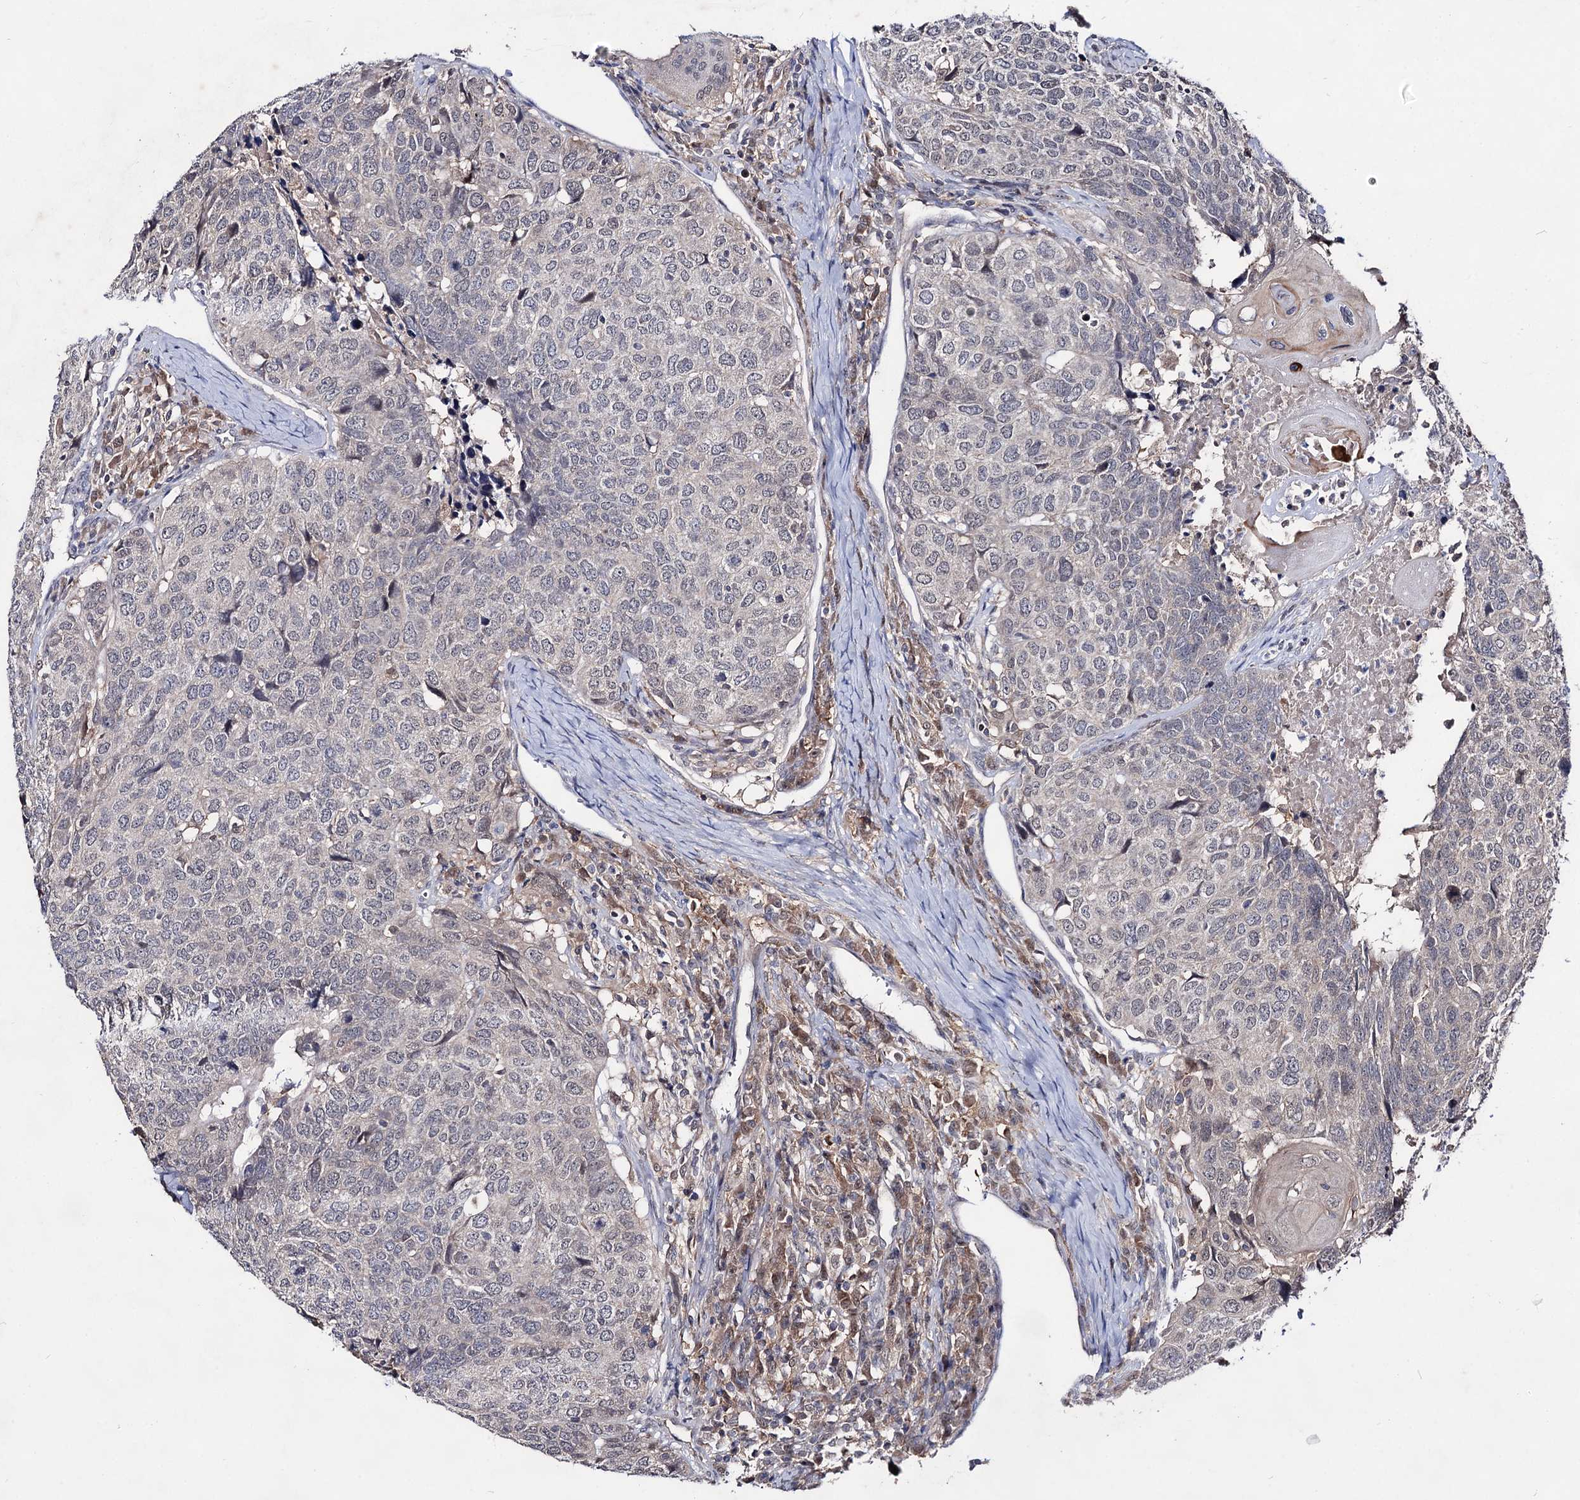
{"staining": {"intensity": "negative", "quantity": "none", "location": "none"}, "tissue": "head and neck cancer", "cell_type": "Tumor cells", "image_type": "cancer", "snomed": [{"axis": "morphology", "description": "Squamous cell carcinoma, NOS"}, {"axis": "topography", "description": "Head-Neck"}], "caption": "A high-resolution image shows immunohistochemistry staining of head and neck cancer, which reveals no significant staining in tumor cells. The staining is performed using DAB brown chromogen with nuclei counter-stained in using hematoxylin.", "gene": "ACTR6", "patient": {"sex": "male", "age": 66}}